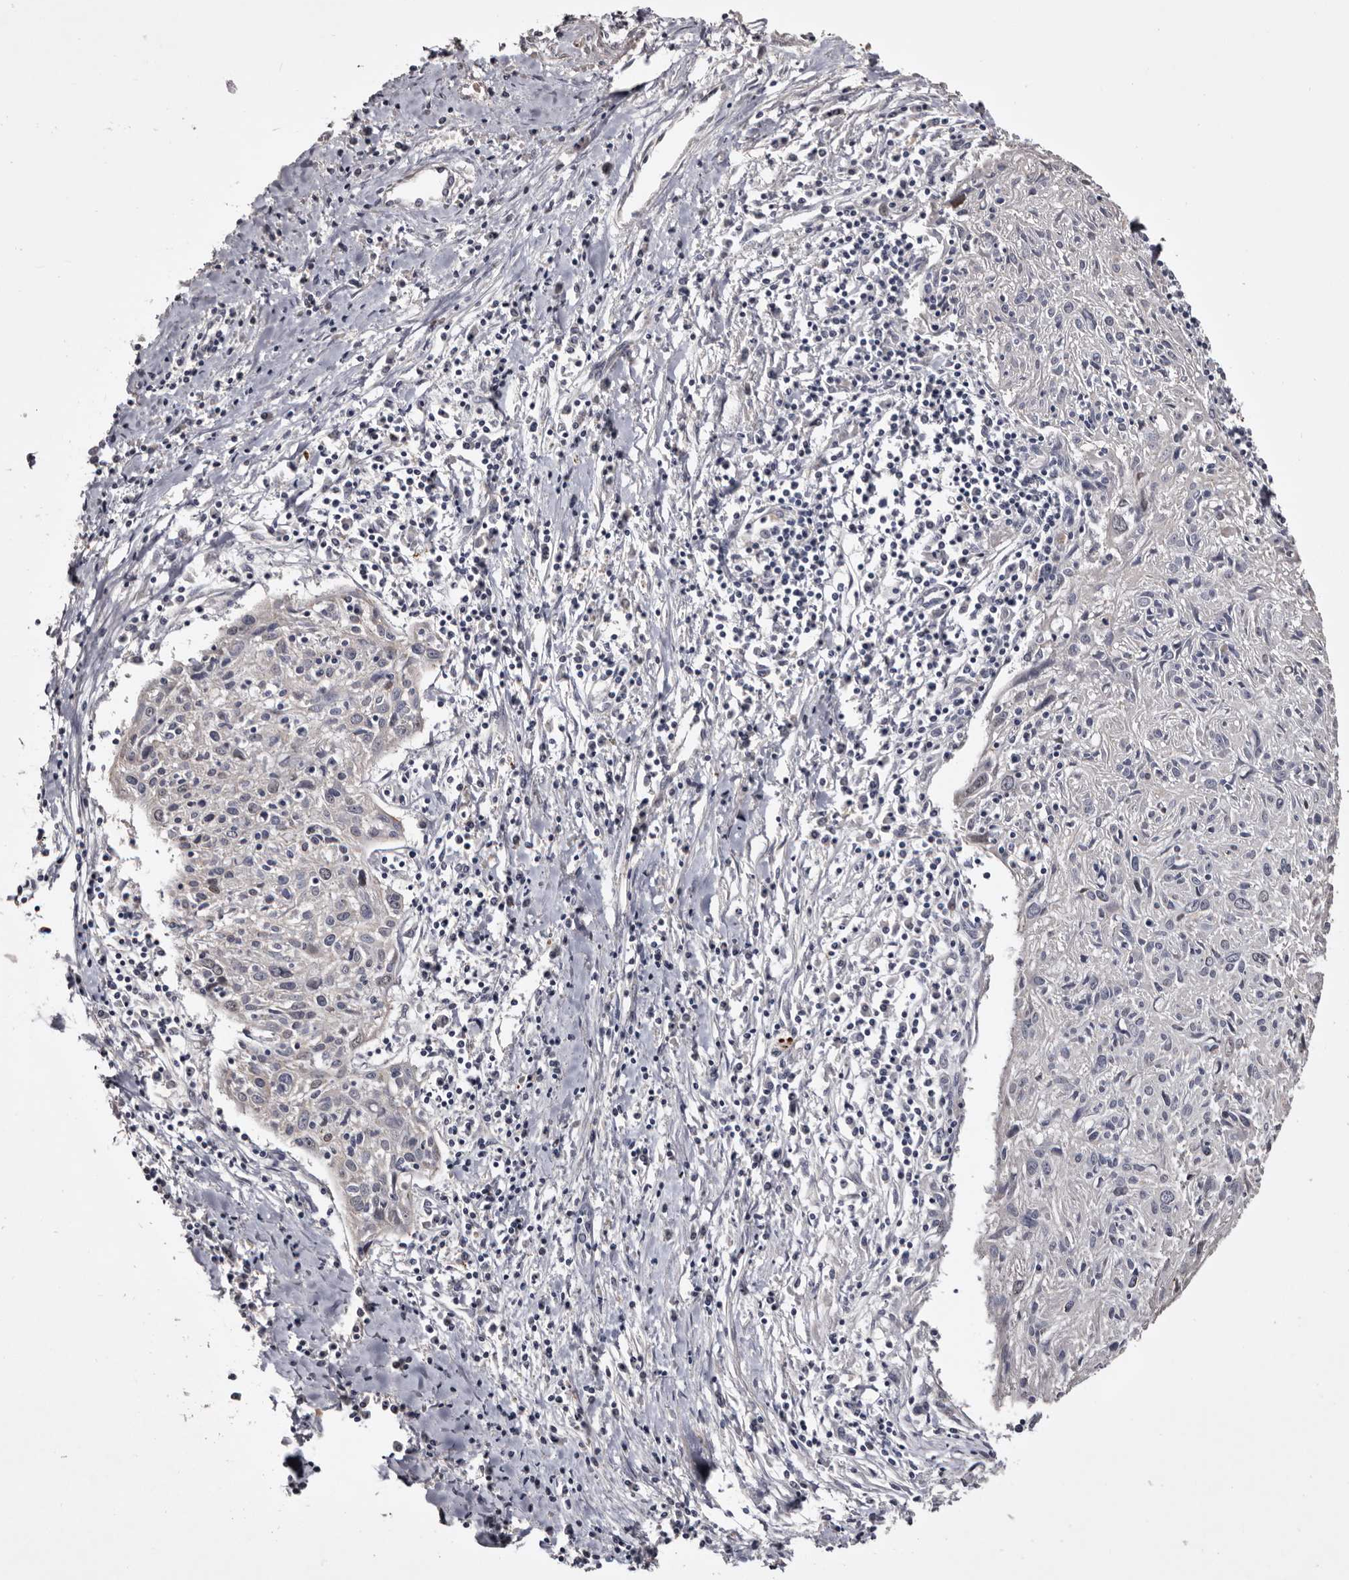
{"staining": {"intensity": "negative", "quantity": "none", "location": "none"}, "tissue": "cervical cancer", "cell_type": "Tumor cells", "image_type": "cancer", "snomed": [{"axis": "morphology", "description": "Squamous cell carcinoma, NOS"}, {"axis": "topography", "description": "Cervix"}], "caption": "Image shows no protein staining in tumor cells of cervical cancer tissue.", "gene": "SLC10A4", "patient": {"sex": "female", "age": 51}}